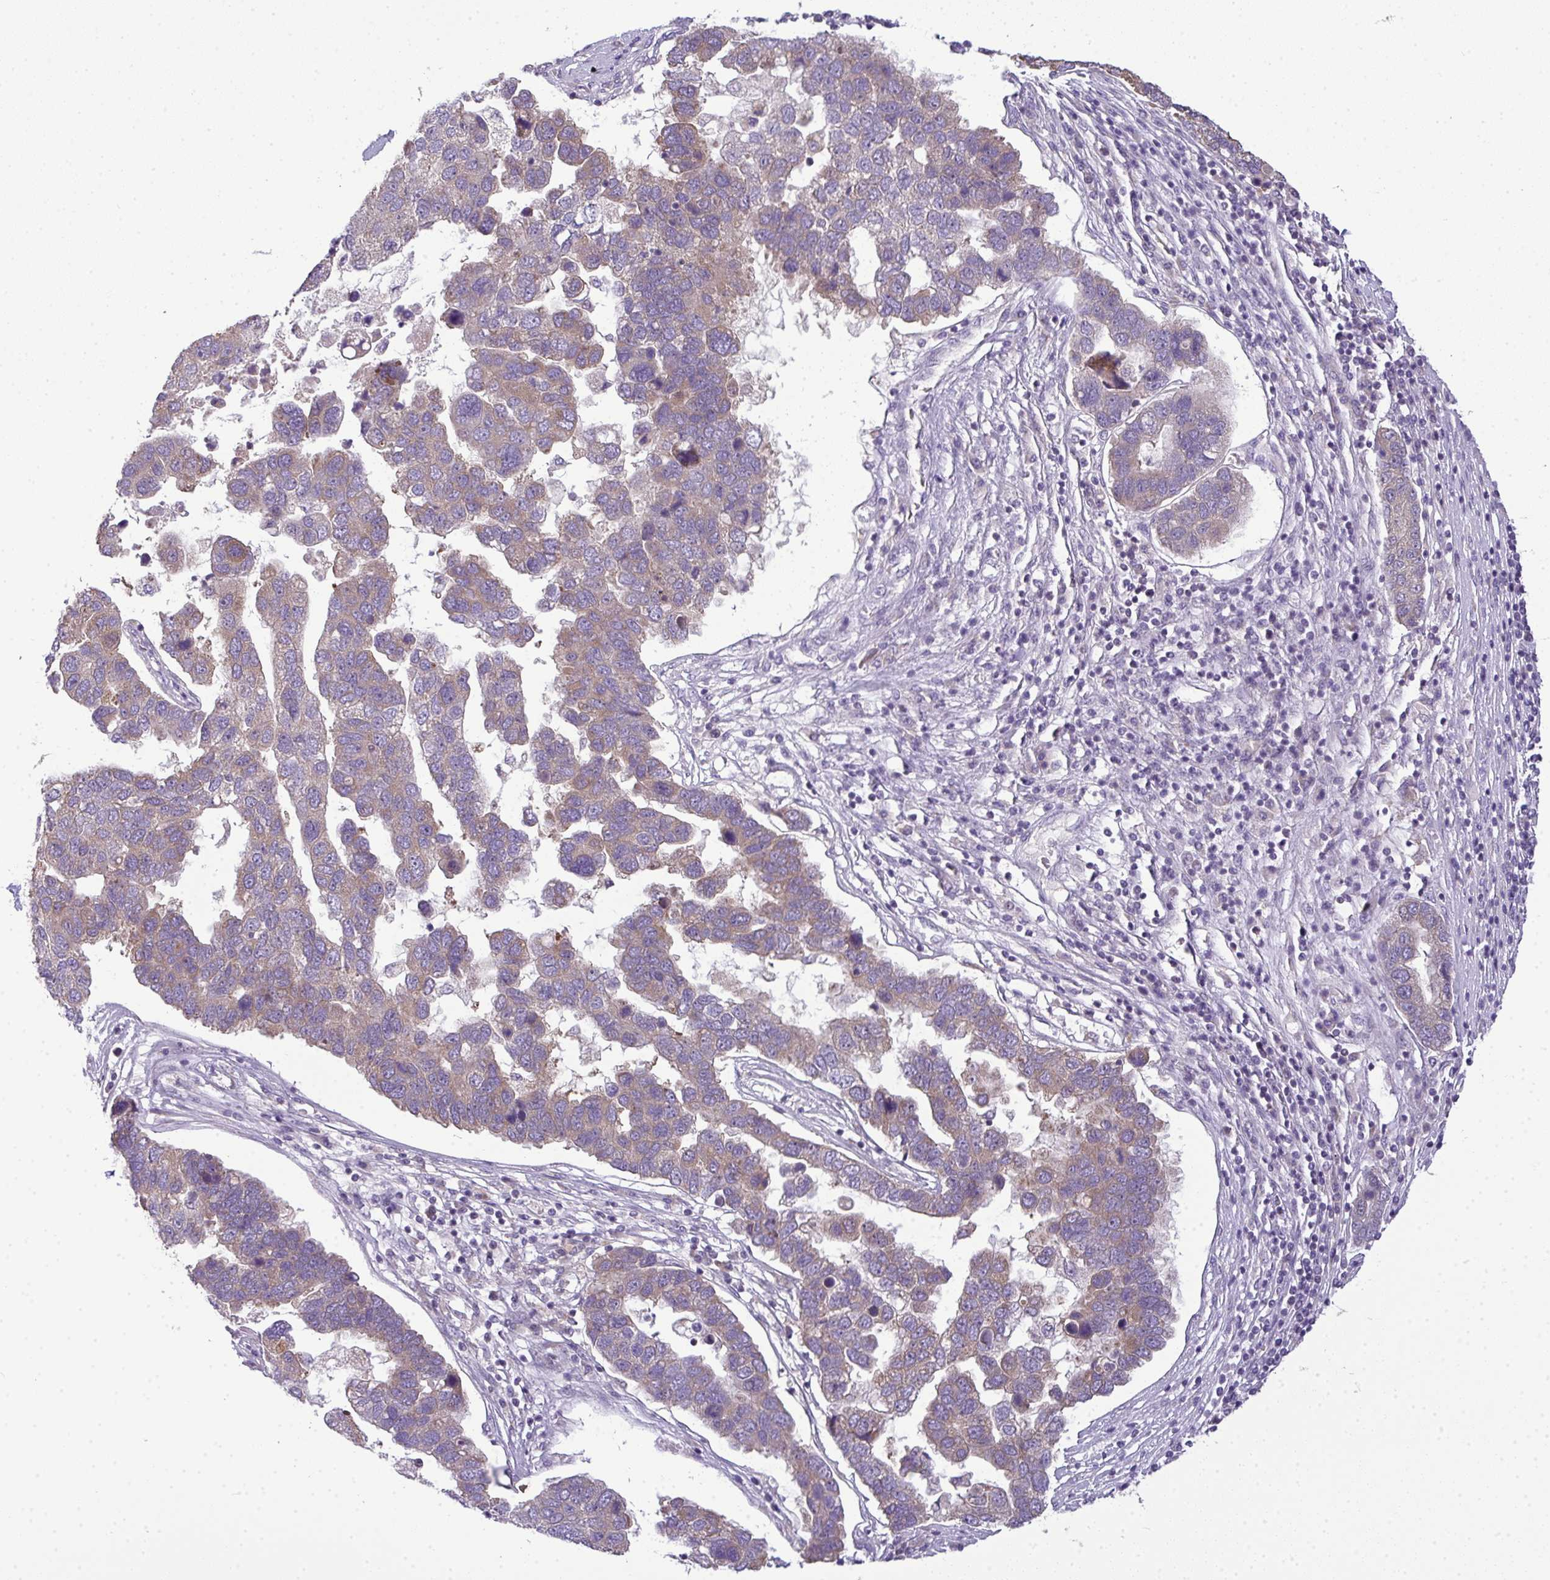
{"staining": {"intensity": "weak", "quantity": "25%-75%", "location": "cytoplasmic/membranous"}, "tissue": "pancreatic cancer", "cell_type": "Tumor cells", "image_type": "cancer", "snomed": [{"axis": "morphology", "description": "Adenocarcinoma, NOS"}, {"axis": "topography", "description": "Pancreas"}], "caption": "Human adenocarcinoma (pancreatic) stained with a brown dye demonstrates weak cytoplasmic/membranous positive expression in about 25%-75% of tumor cells.", "gene": "NT5C1A", "patient": {"sex": "female", "age": 61}}